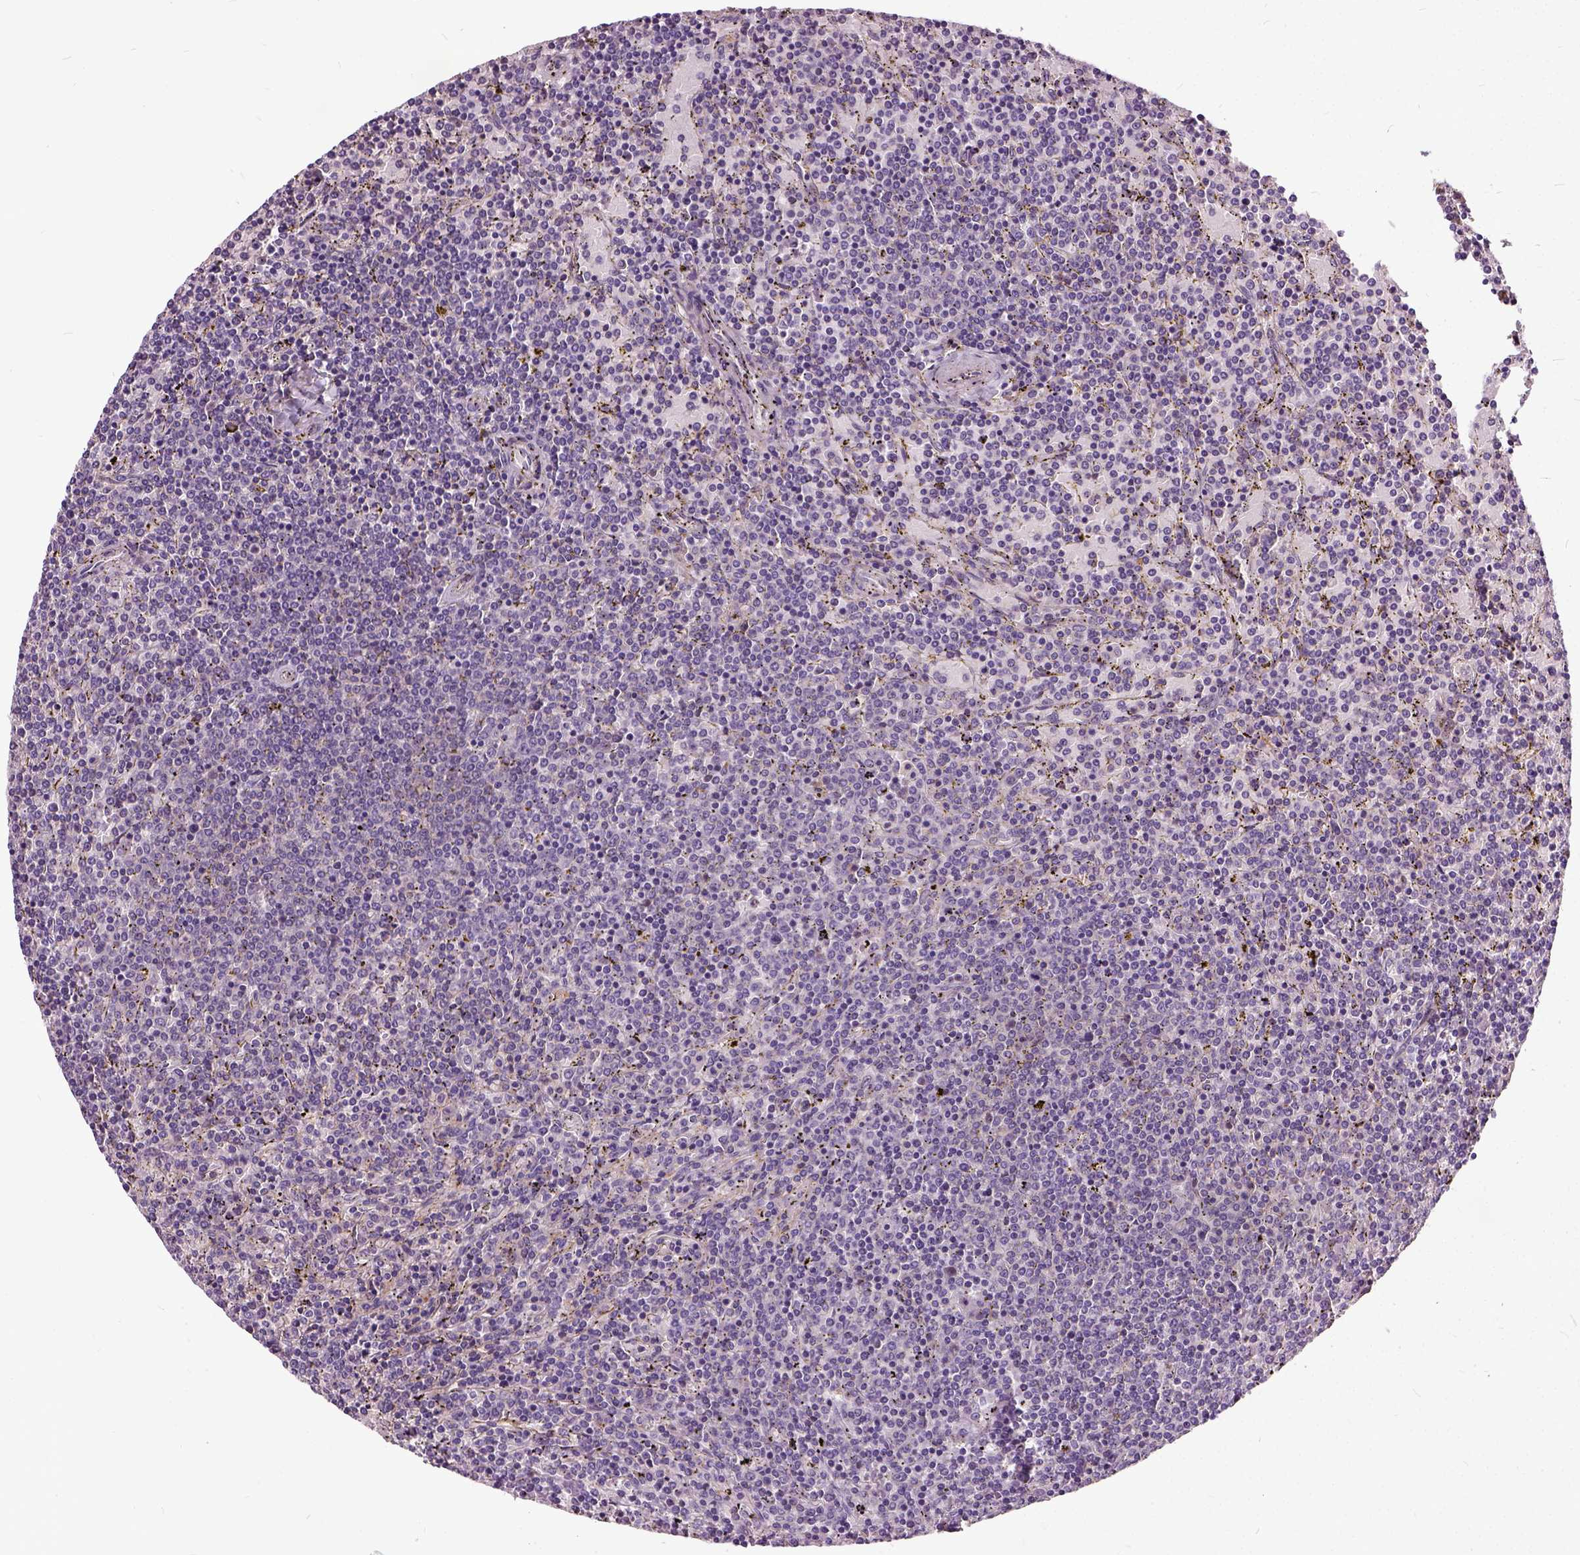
{"staining": {"intensity": "negative", "quantity": "none", "location": "none"}, "tissue": "lymphoma", "cell_type": "Tumor cells", "image_type": "cancer", "snomed": [{"axis": "morphology", "description": "Malignant lymphoma, non-Hodgkin's type, Low grade"}, {"axis": "topography", "description": "Spleen"}], "caption": "A high-resolution histopathology image shows IHC staining of lymphoma, which reveals no significant positivity in tumor cells.", "gene": "ILRUN", "patient": {"sex": "female", "age": 77}}